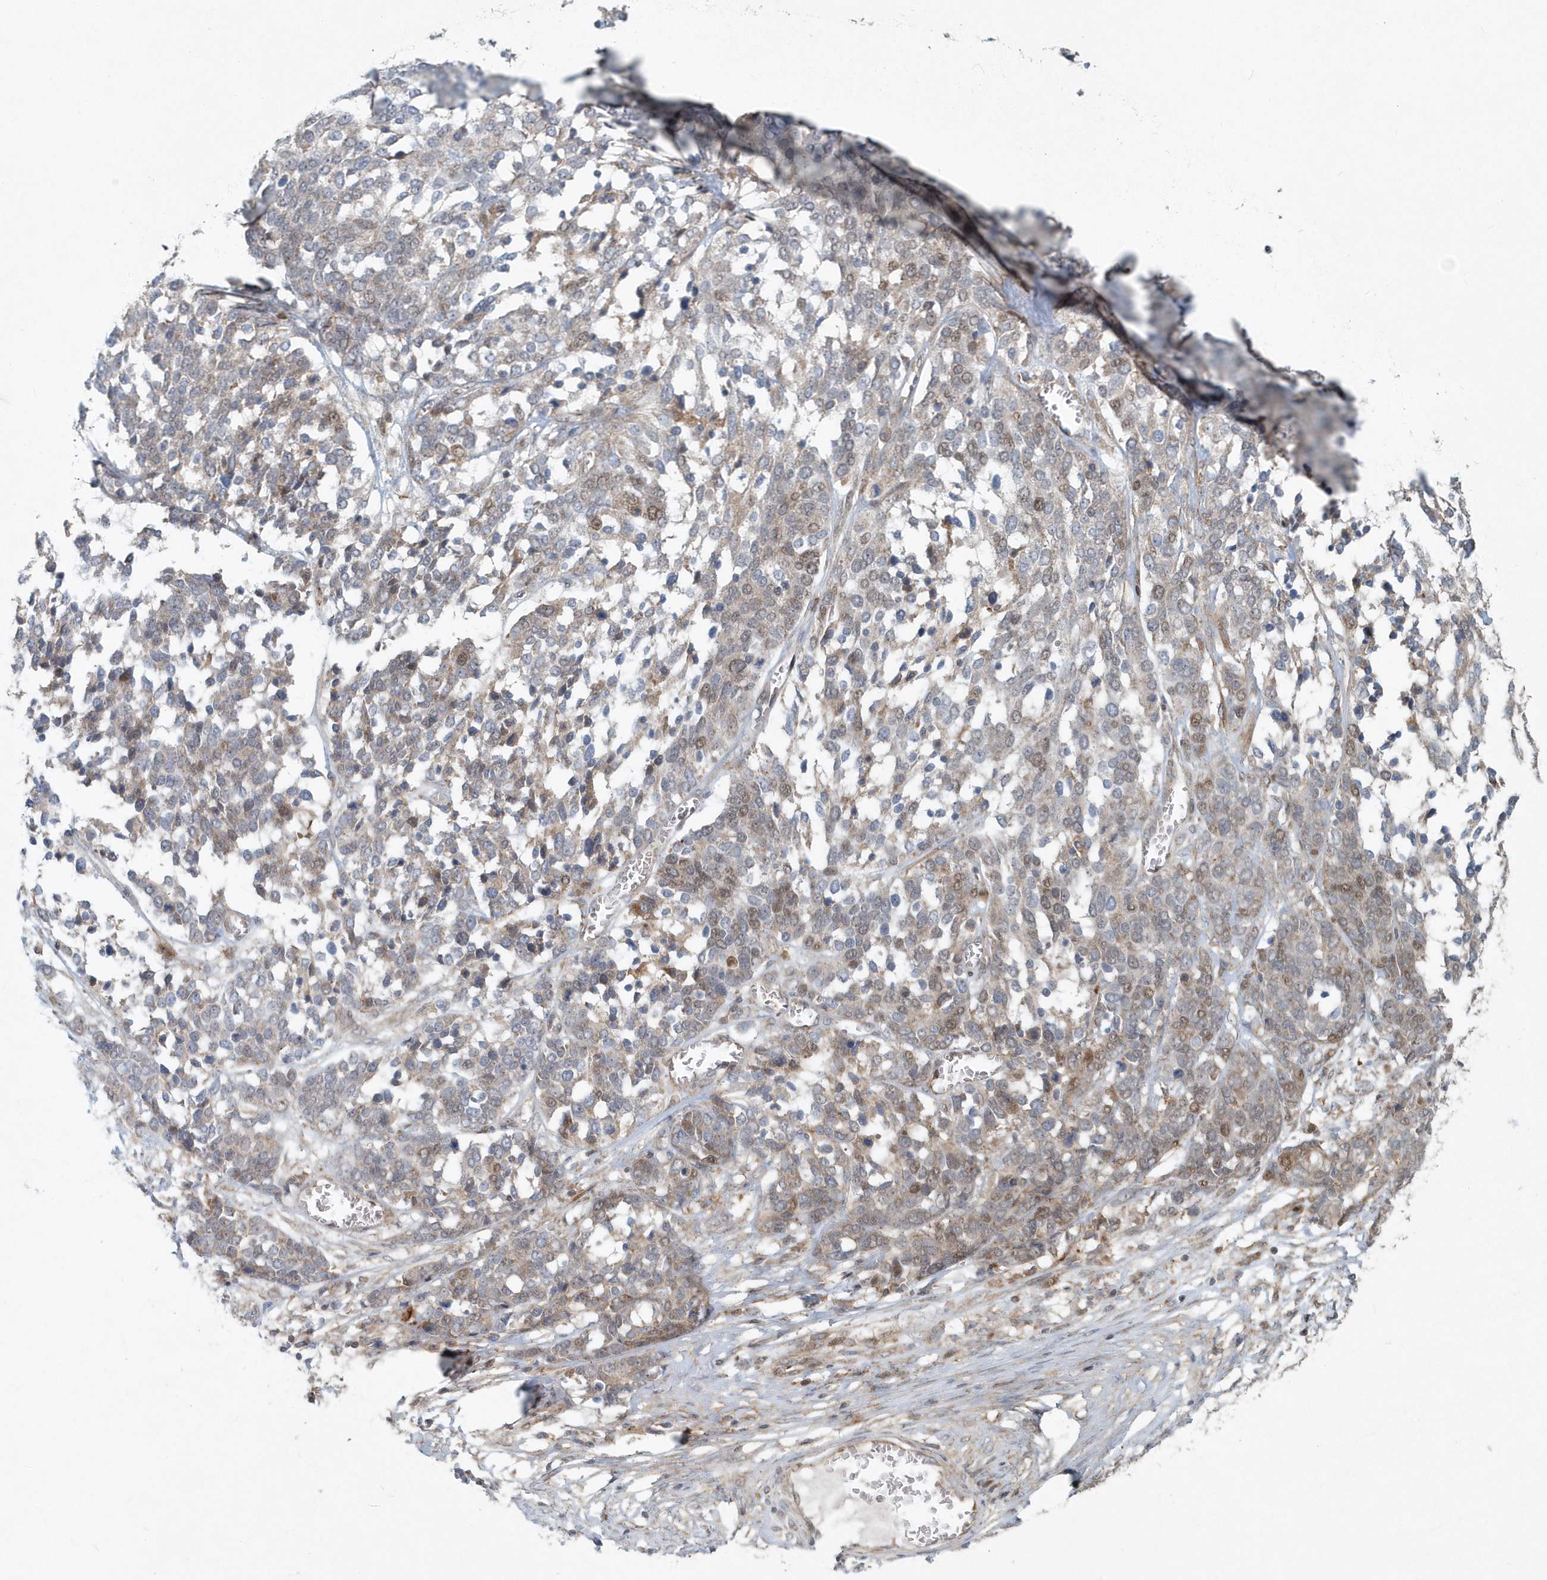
{"staining": {"intensity": "weak", "quantity": "<25%", "location": "cytoplasmic/membranous"}, "tissue": "ovarian cancer", "cell_type": "Tumor cells", "image_type": "cancer", "snomed": [{"axis": "morphology", "description": "Cystadenocarcinoma, serous, NOS"}, {"axis": "topography", "description": "Ovary"}], "caption": "Micrograph shows no protein positivity in tumor cells of ovarian cancer (serous cystadenocarcinoma) tissue.", "gene": "MMUT", "patient": {"sex": "female", "age": 44}}